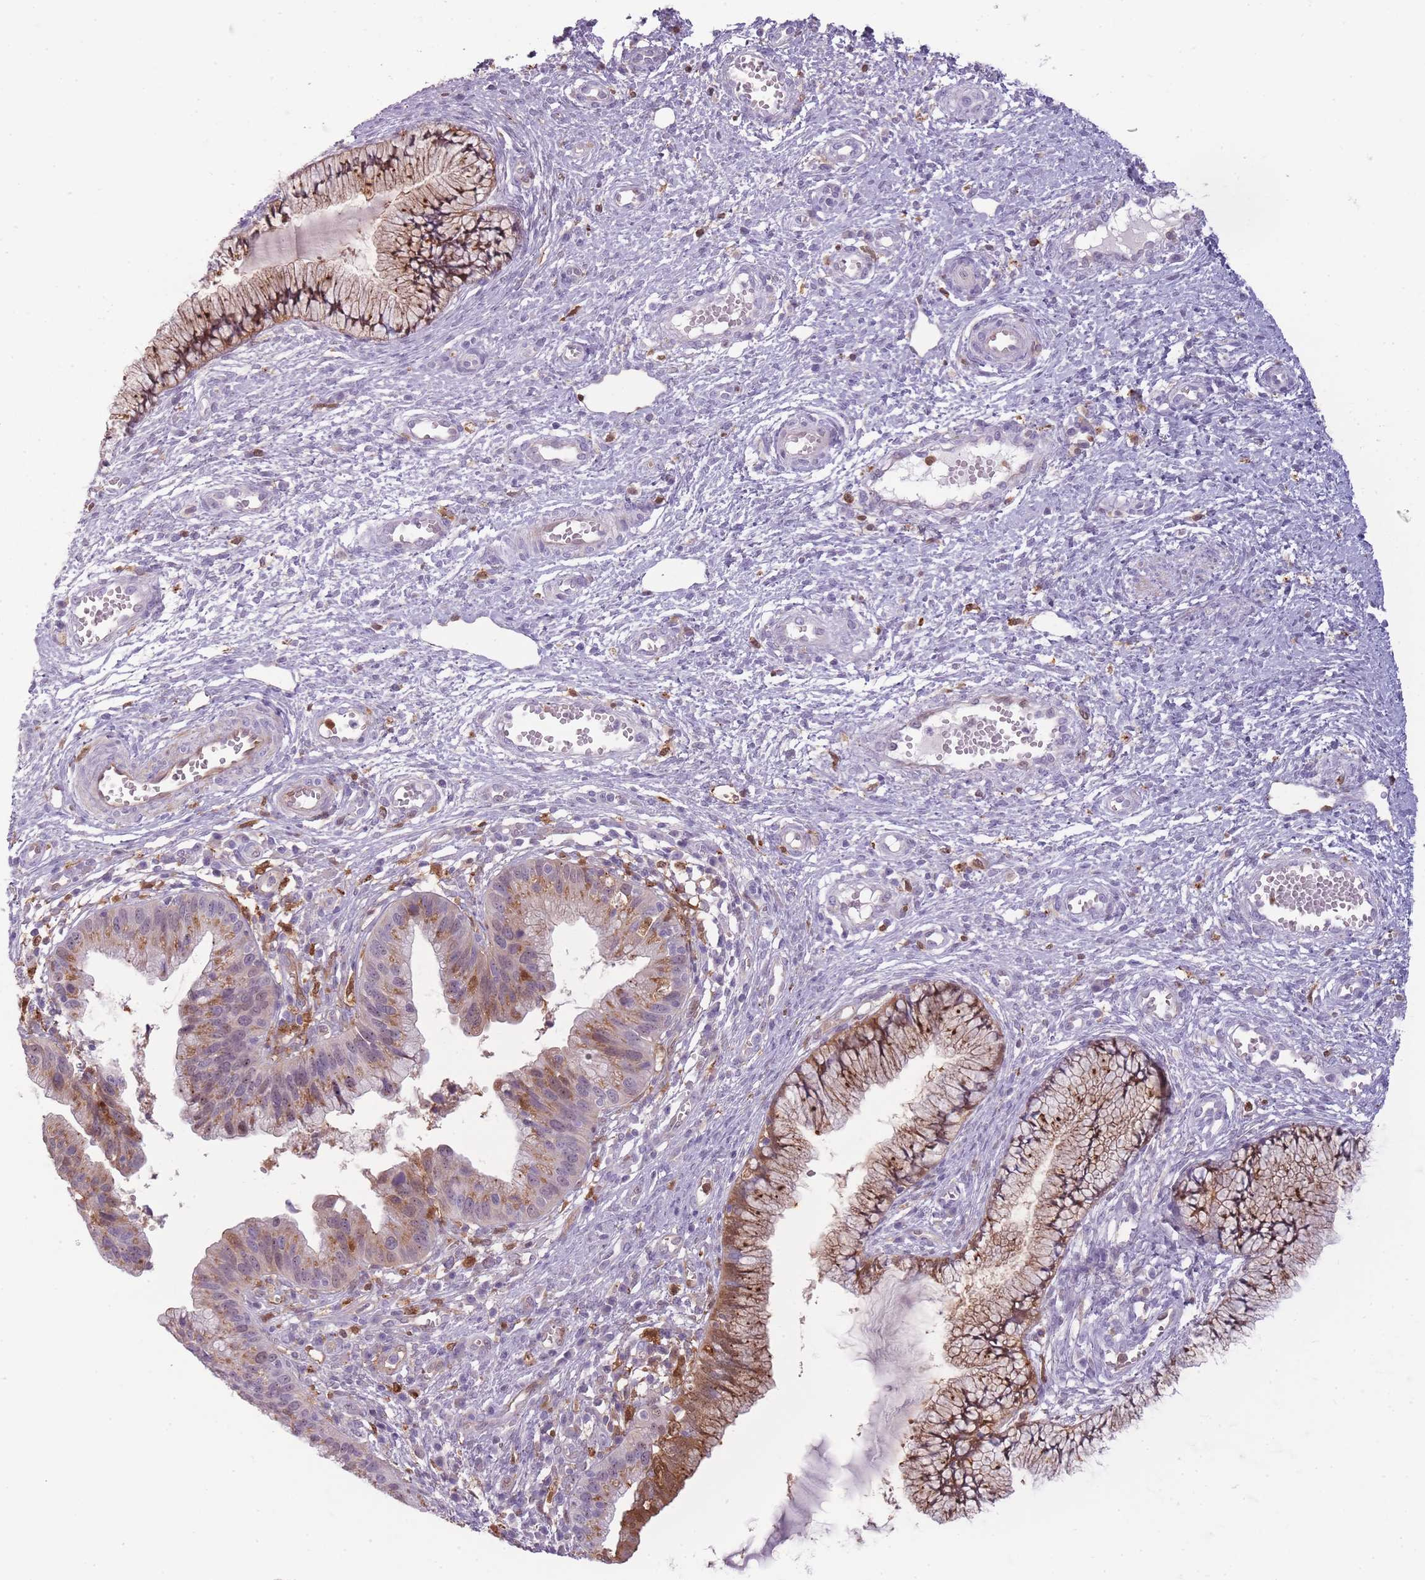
{"staining": {"intensity": "moderate", "quantity": "25%-75%", "location": "cytoplasmic/membranous,nuclear"}, "tissue": "cervical cancer", "cell_type": "Tumor cells", "image_type": "cancer", "snomed": [{"axis": "morphology", "description": "Adenocarcinoma, NOS"}, {"axis": "topography", "description": "Cervix"}], "caption": "Immunohistochemical staining of human cervical cancer displays moderate cytoplasmic/membranous and nuclear protein positivity in approximately 25%-75% of tumor cells. The protein is stained brown, and the nuclei are stained in blue (DAB IHC with brightfield microscopy, high magnification).", "gene": "LGALS9", "patient": {"sex": "female", "age": 34}}